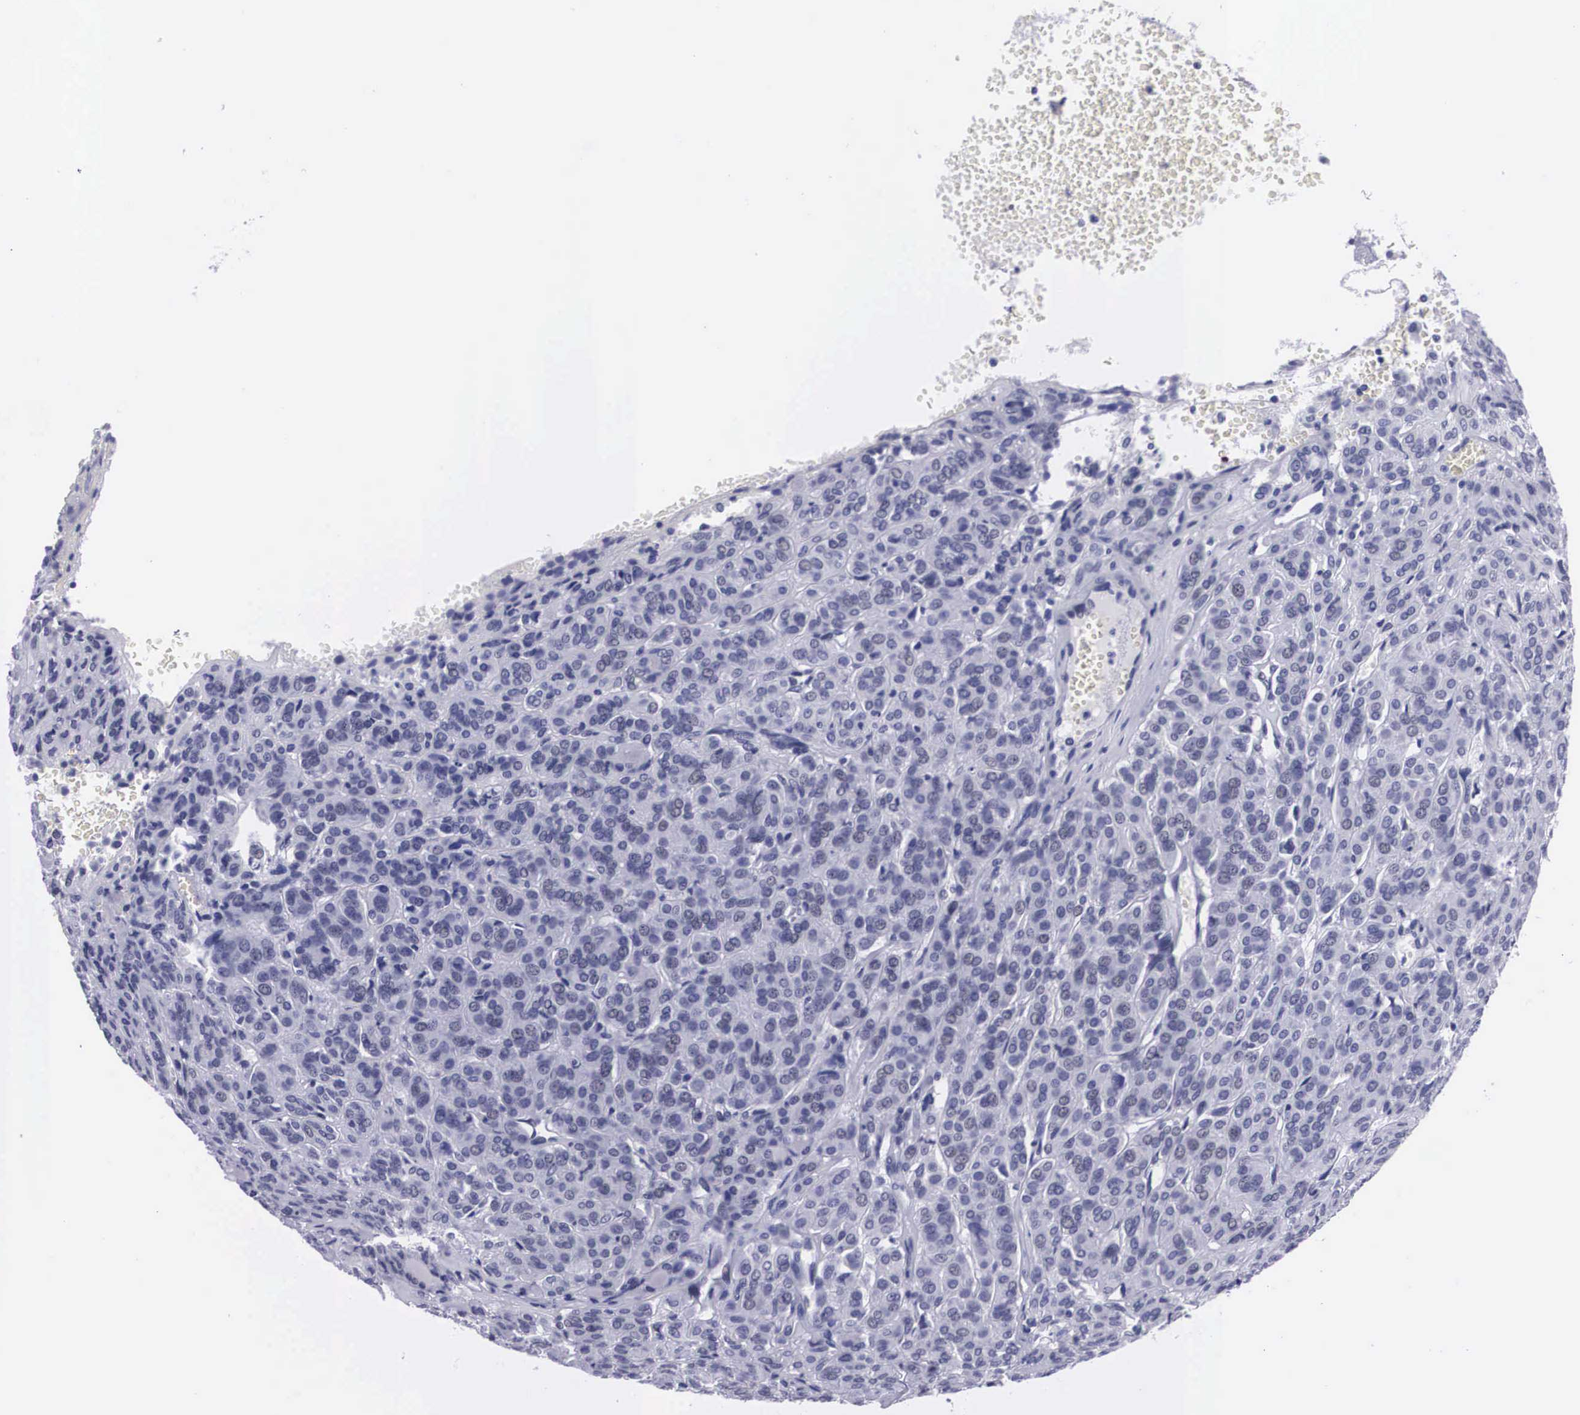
{"staining": {"intensity": "negative", "quantity": "none", "location": "none"}, "tissue": "thyroid cancer", "cell_type": "Tumor cells", "image_type": "cancer", "snomed": [{"axis": "morphology", "description": "Follicular adenoma carcinoma, NOS"}, {"axis": "topography", "description": "Thyroid gland"}], "caption": "This is an immunohistochemistry (IHC) histopathology image of thyroid cancer. There is no expression in tumor cells.", "gene": "C22orf31", "patient": {"sex": "female", "age": 71}}